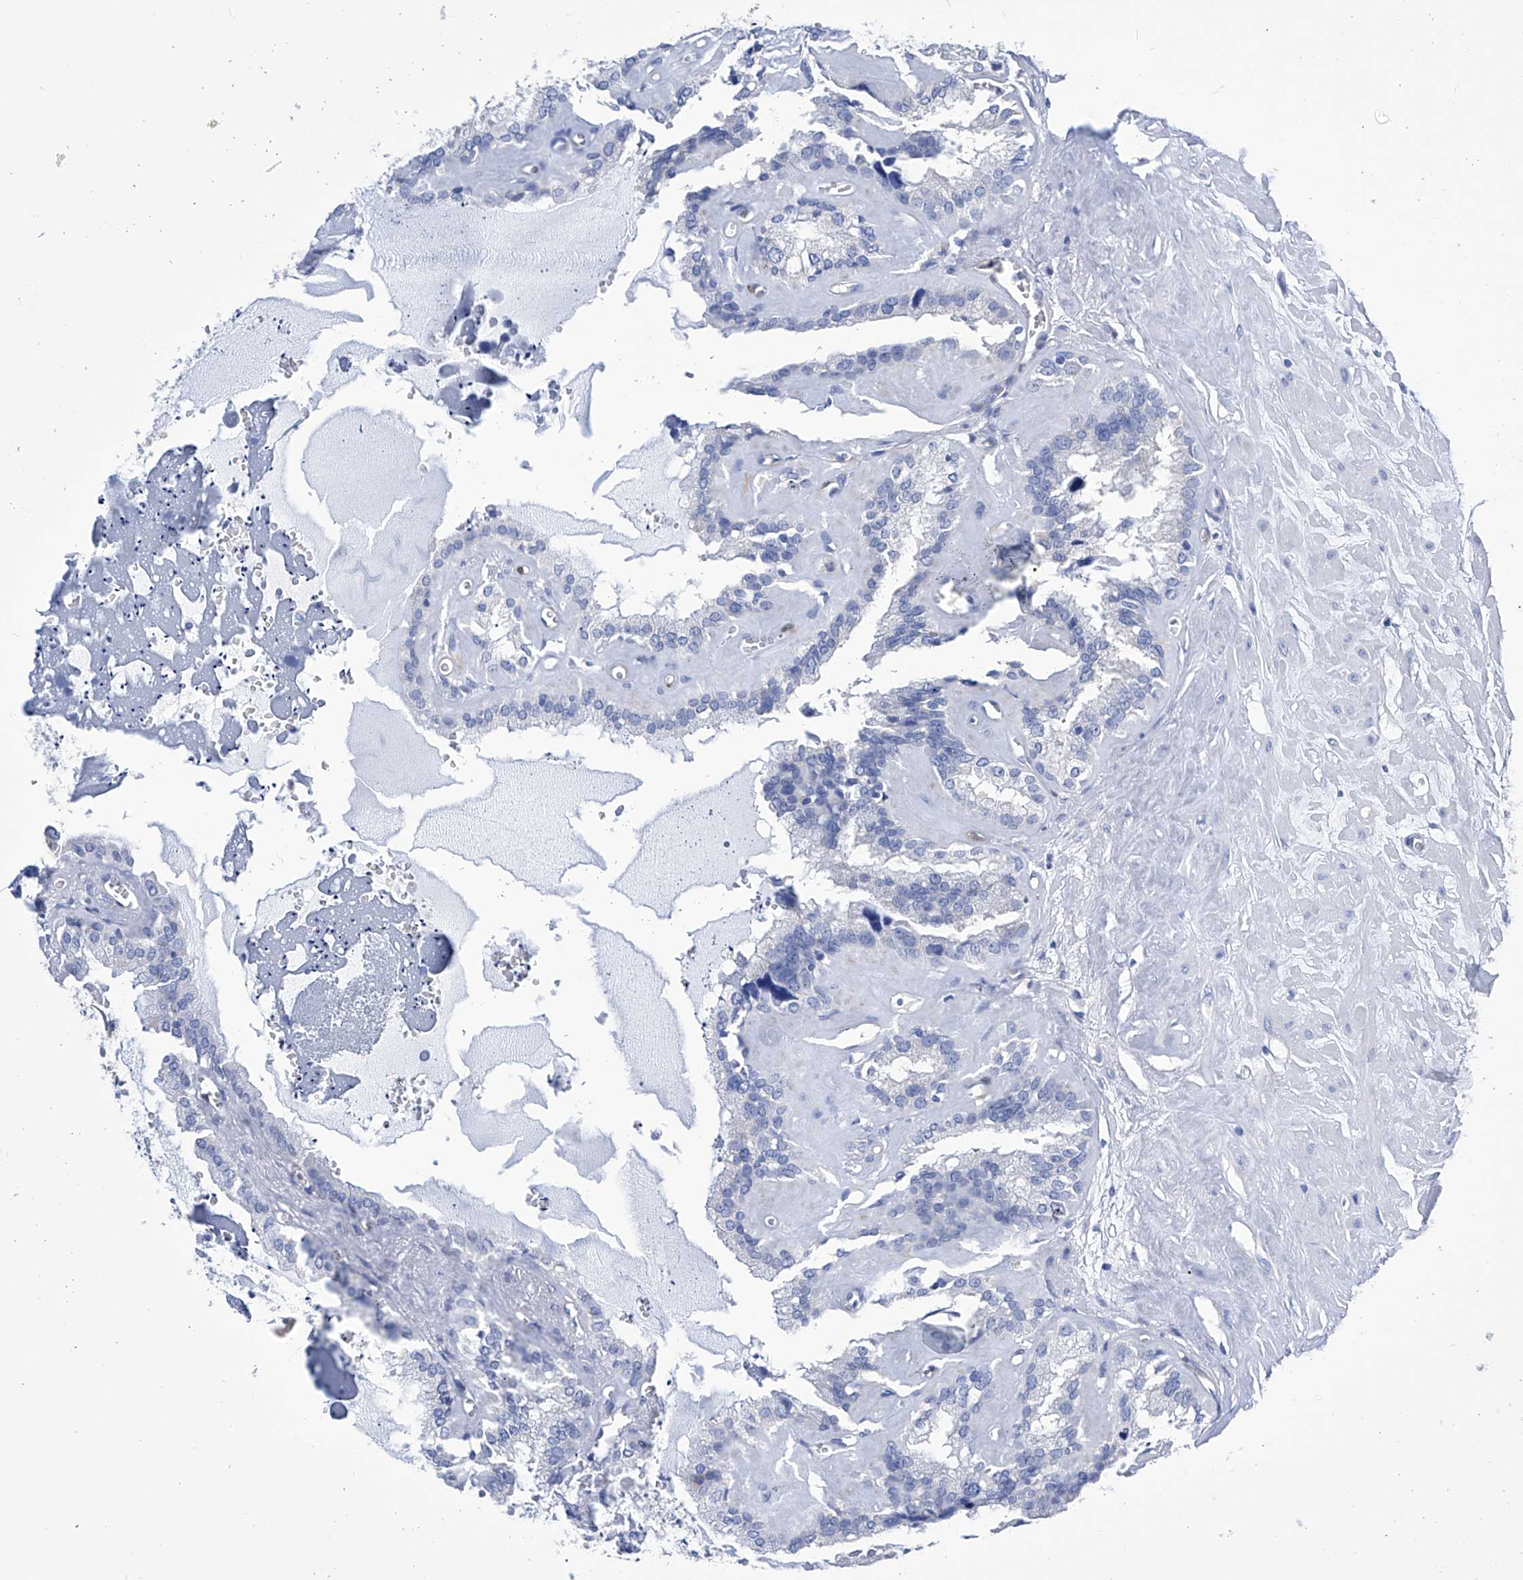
{"staining": {"intensity": "negative", "quantity": "none", "location": "none"}, "tissue": "seminal vesicle", "cell_type": "Glandular cells", "image_type": "normal", "snomed": [{"axis": "morphology", "description": "Normal tissue, NOS"}, {"axis": "topography", "description": "Prostate"}, {"axis": "topography", "description": "Seminal veicle"}], "caption": "Human seminal vesicle stained for a protein using IHC exhibits no expression in glandular cells.", "gene": "IMPA2", "patient": {"sex": "male", "age": 59}}